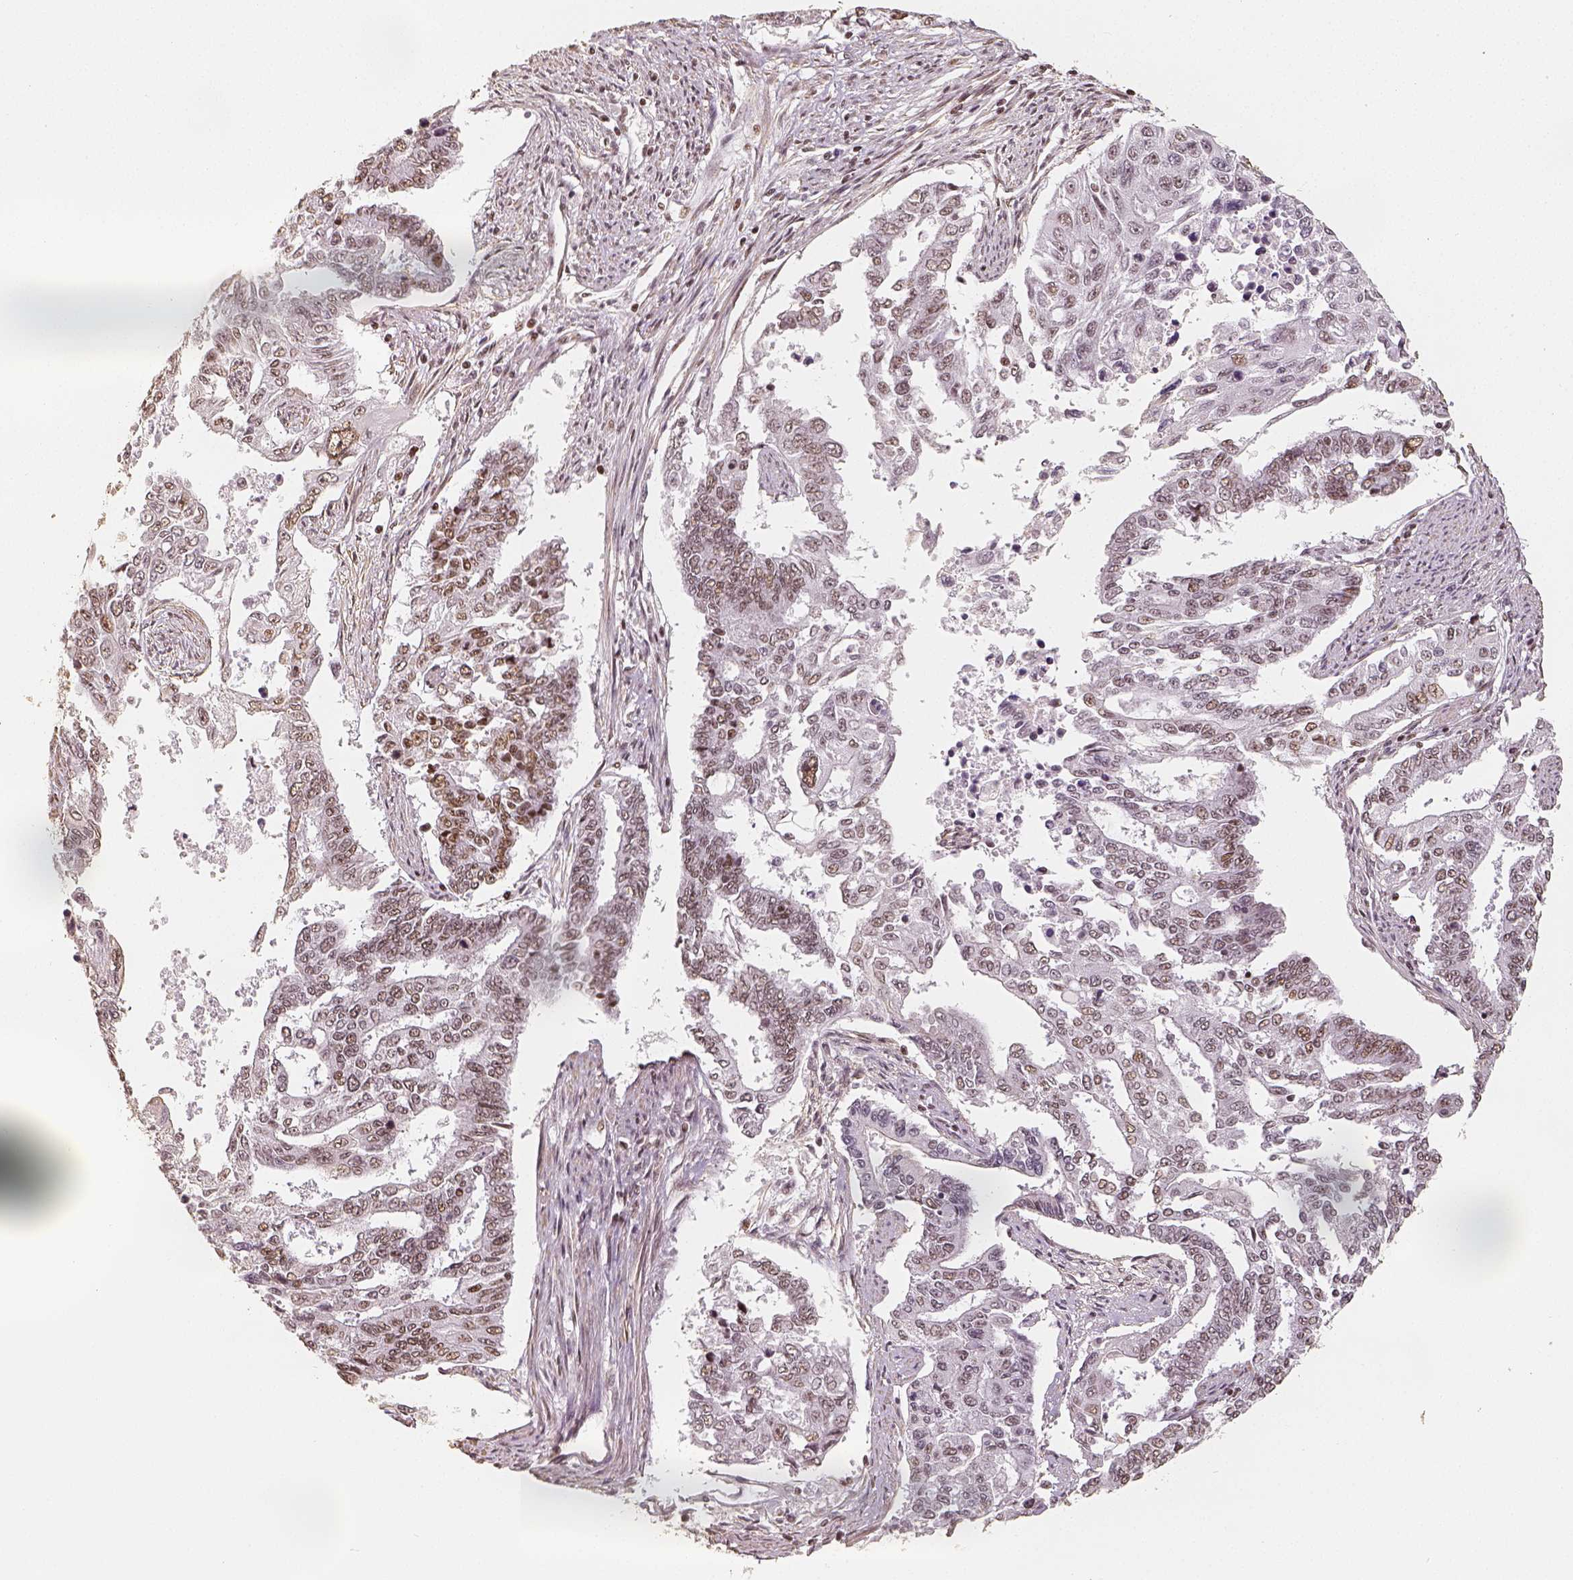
{"staining": {"intensity": "weak", "quantity": ">75%", "location": "nuclear"}, "tissue": "endometrial cancer", "cell_type": "Tumor cells", "image_type": "cancer", "snomed": [{"axis": "morphology", "description": "Adenocarcinoma, NOS"}, {"axis": "topography", "description": "Uterus"}], "caption": "Human endometrial cancer stained with a protein marker reveals weak staining in tumor cells.", "gene": "HDAC1", "patient": {"sex": "female", "age": 59}}